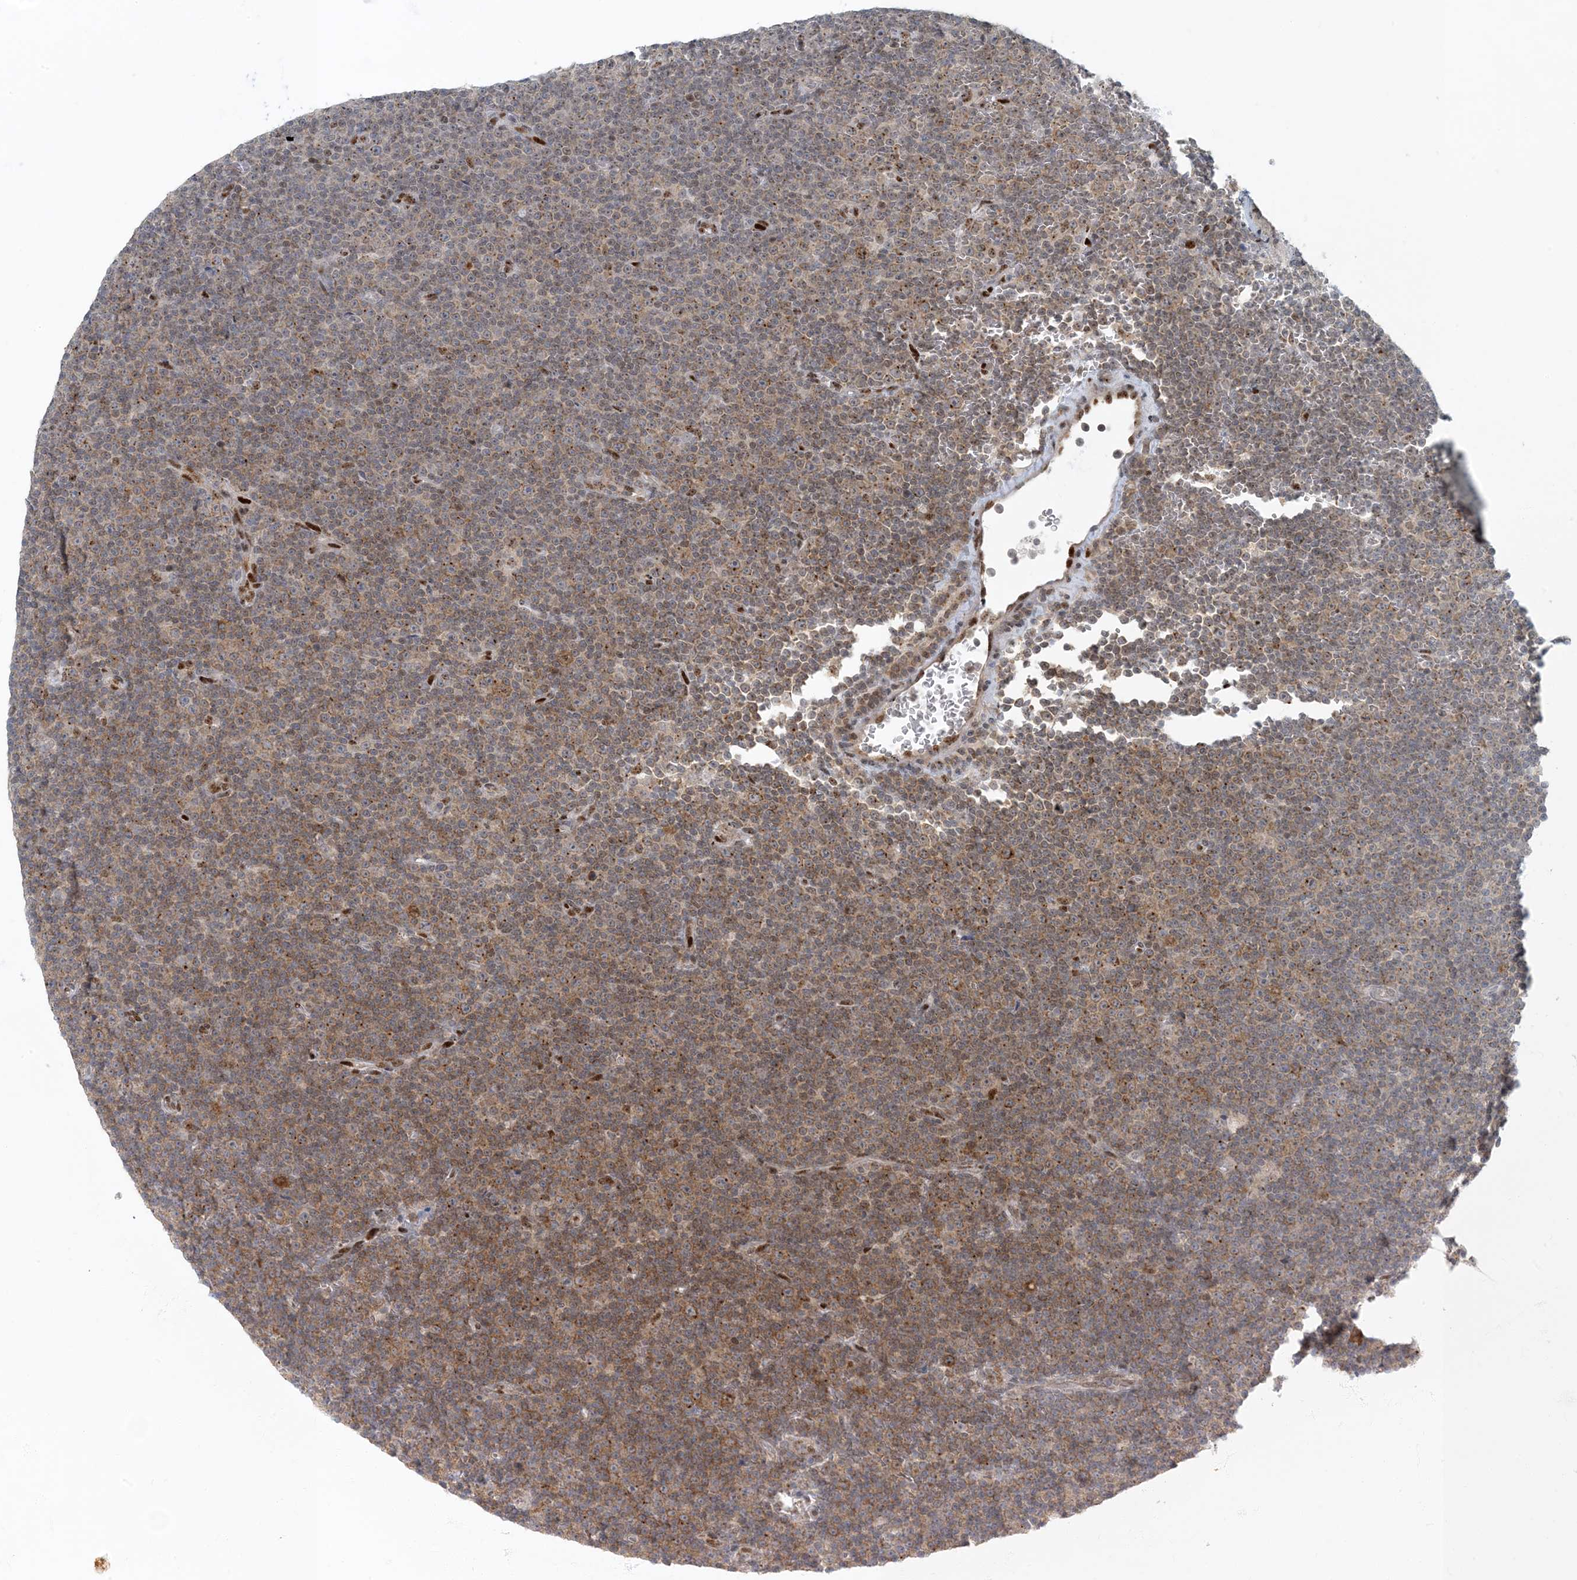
{"staining": {"intensity": "moderate", "quantity": "<25%", "location": "cytoplasmic/membranous"}, "tissue": "lymphoma", "cell_type": "Tumor cells", "image_type": "cancer", "snomed": [{"axis": "morphology", "description": "Malignant lymphoma, non-Hodgkin's type, Low grade"}, {"axis": "topography", "description": "Lymph node"}], "caption": "This micrograph displays immunohistochemistry (IHC) staining of lymphoma, with low moderate cytoplasmic/membranous expression in approximately <25% of tumor cells.", "gene": "MBD1", "patient": {"sex": "female", "age": 67}}